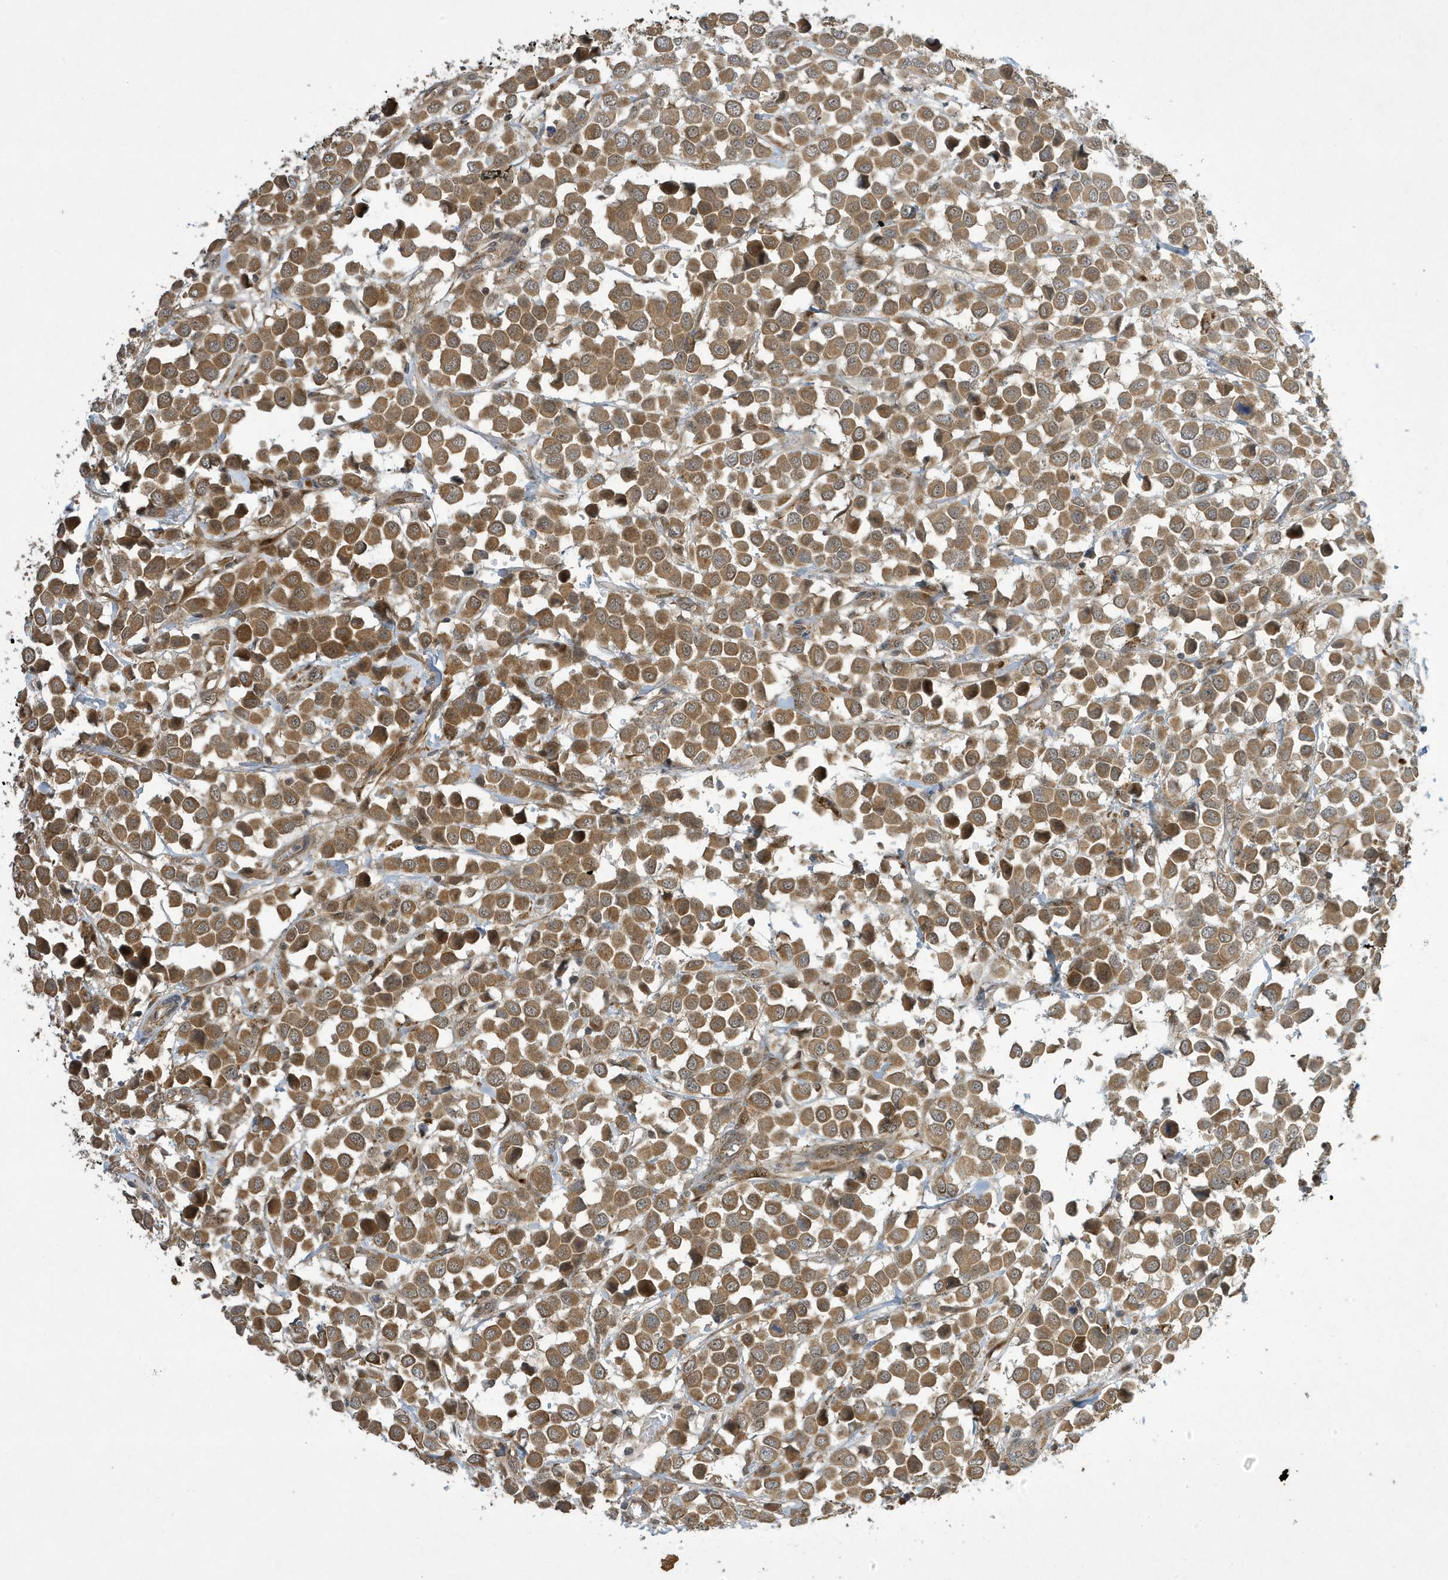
{"staining": {"intensity": "moderate", "quantity": ">75%", "location": "cytoplasmic/membranous"}, "tissue": "breast cancer", "cell_type": "Tumor cells", "image_type": "cancer", "snomed": [{"axis": "morphology", "description": "Duct carcinoma"}, {"axis": "topography", "description": "Breast"}], "caption": "Protein expression analysis of human breast infiltrating ductal carcinoma reveals moderate cytoplasmic/membranous positivity in about >75% of tumor cells.", "gene": "NCOA7", "patient": {"sex": "female", "age": 61}}